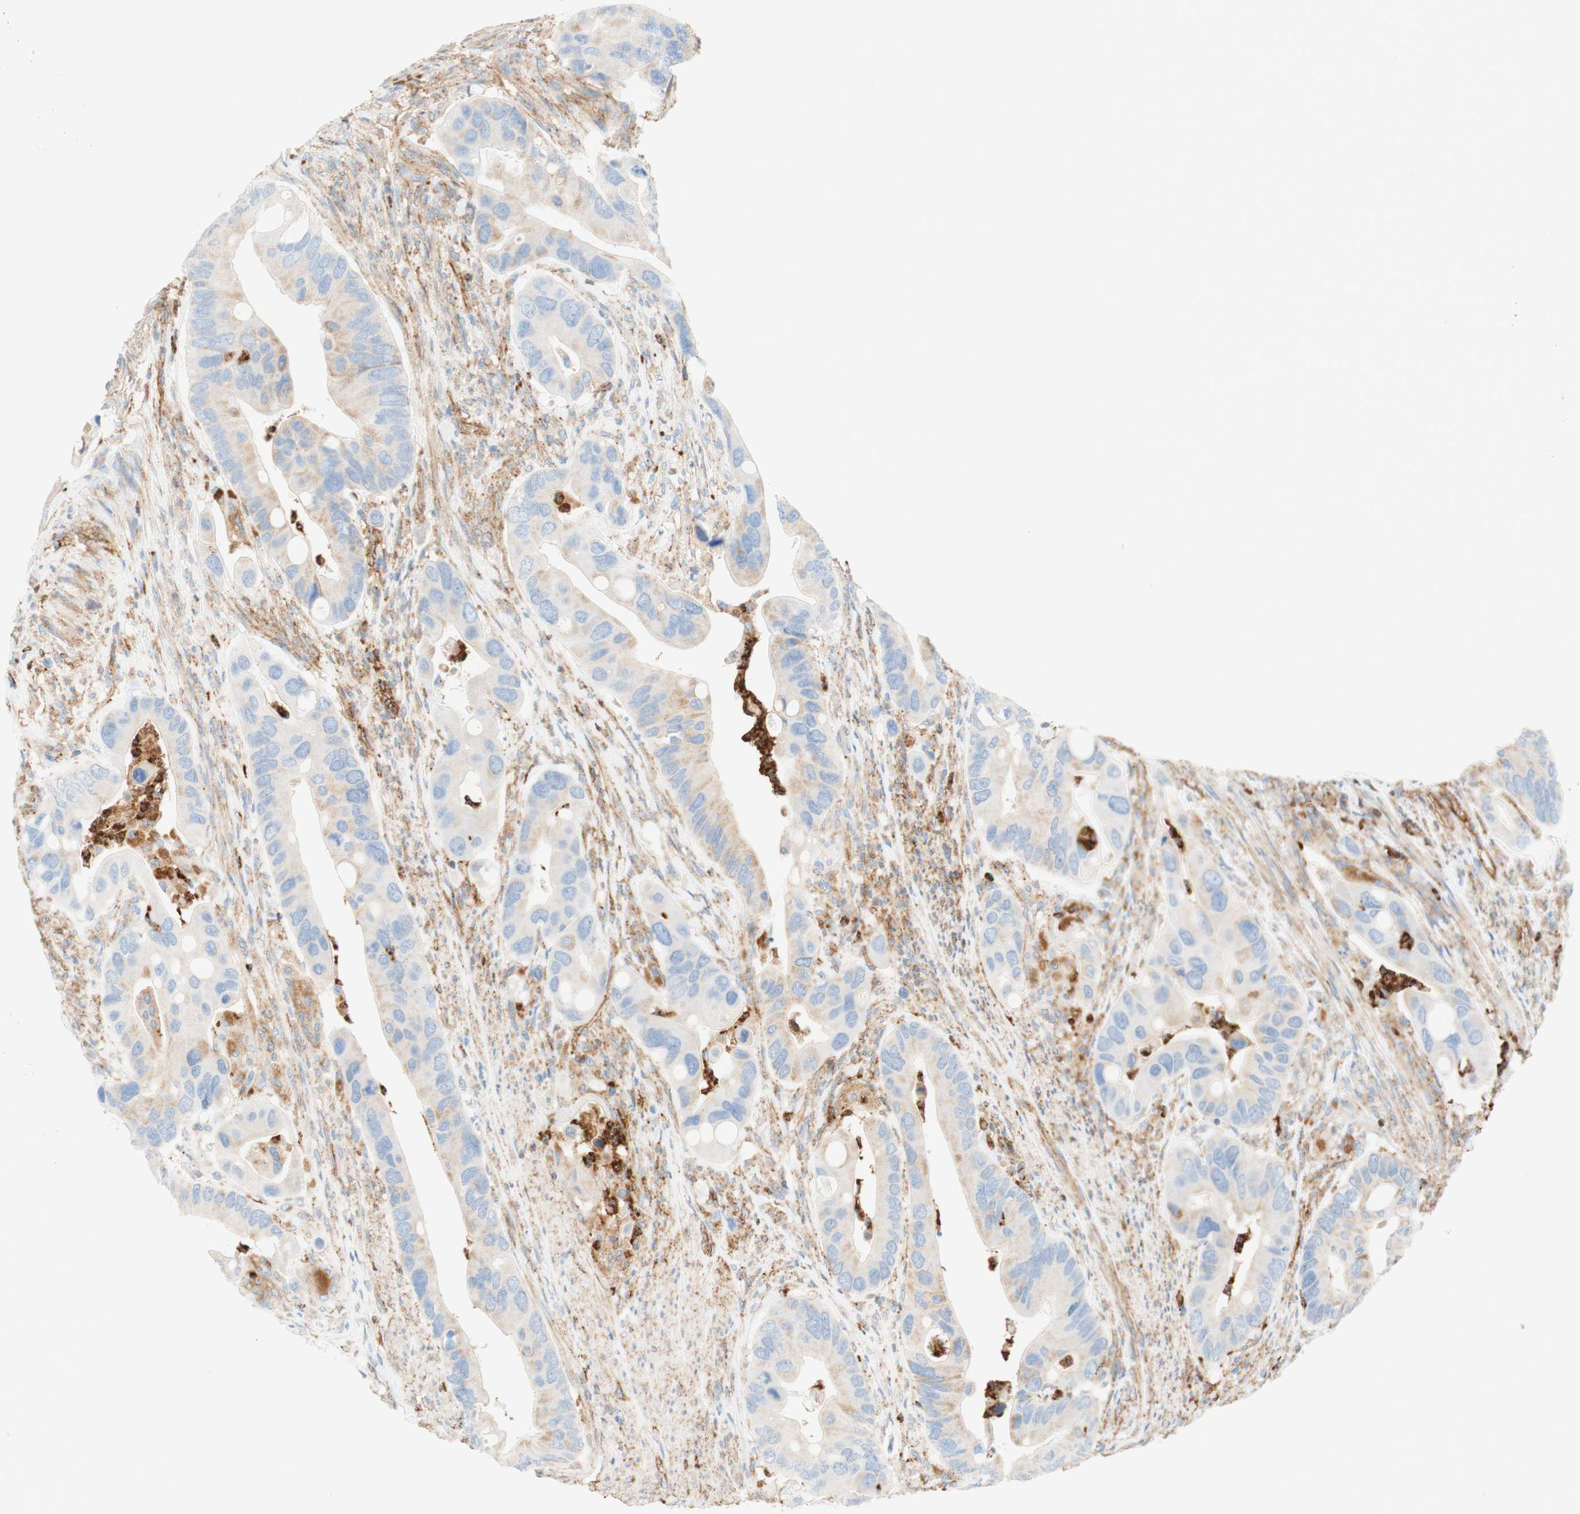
{"staining": {"intensity": "weak", "quantity": "25%-75%", "location": "cytoplasmic/membranous"}, "tissue": "colorectal cancer", "cell_type": "Tumor cells", "image_type": "cancer", "snomed": [{"axis": "morphology", "description": "Adenocarcinoma, NOS"}, {"axis": "topography", "description": "Rectum"}], "caption": "Protein expression analysis of adenocarcinoma (colorectal) shows weak cytoplasmic/membranous expression in about 25%-75% of tumor cells.", "gene": "STOM", "patient": {"sex": "female", "age": 57}}